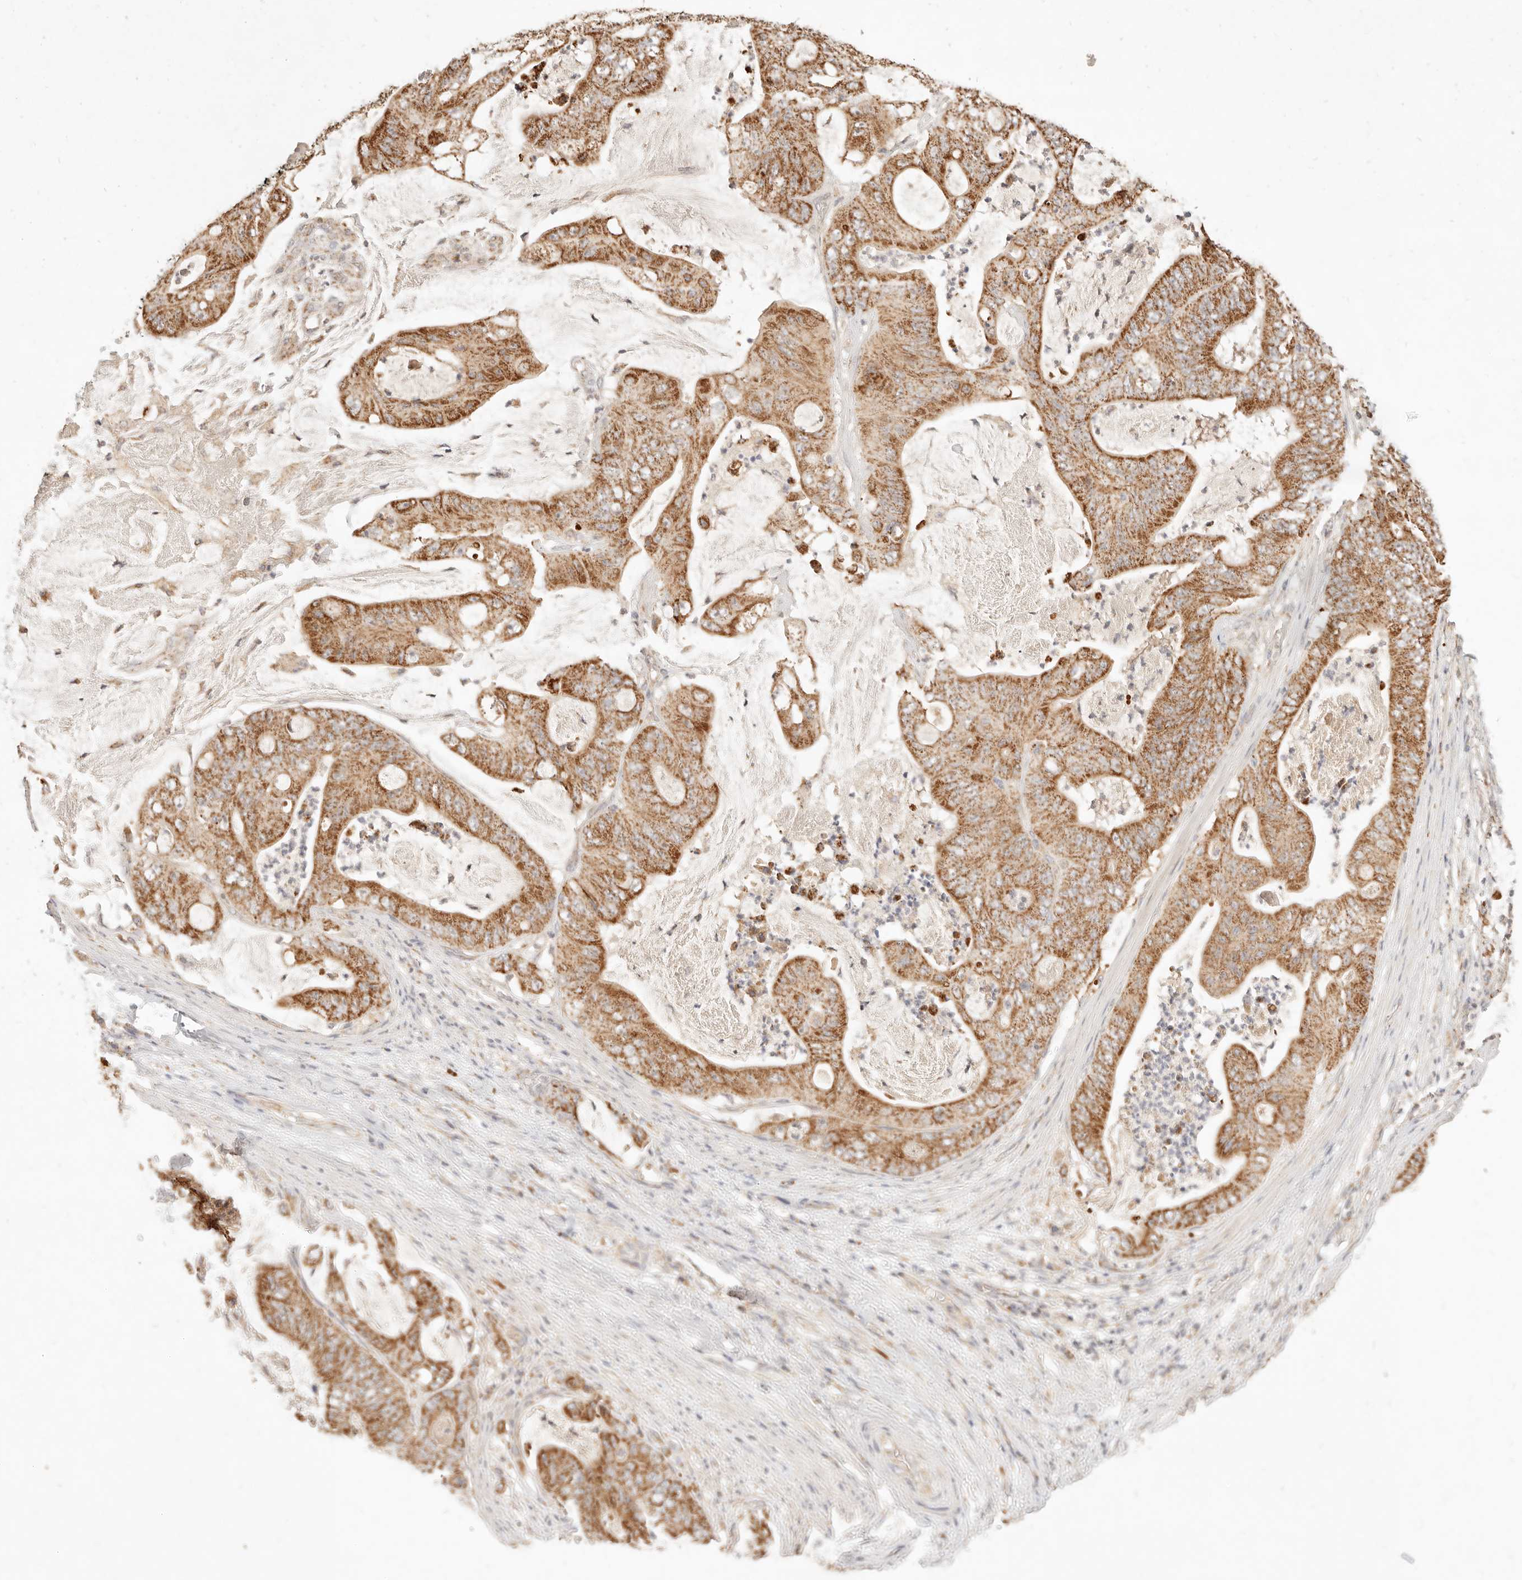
{"staining": {"intensity": "strong", "quantity": ">75%", "location": "cytoplasmic/membranous"}, "tissue": "stomach cancer", "cell_type": "Tumor cells", "image_type": "cancer", "snomed": [{"axis": "morphology", "description": "Adenocarcinoma, NOS"}, {"axis": "topography", "description": "Stomach"}], "caption": "Adenocarcinoma (stomach) stained for a protein (brown) reveals strong cytoplasmic/membranous positive expression in about >75% of tumor cells.", "gene": "CPLANE2", "patient": {"sex": "female", "age": 73}}